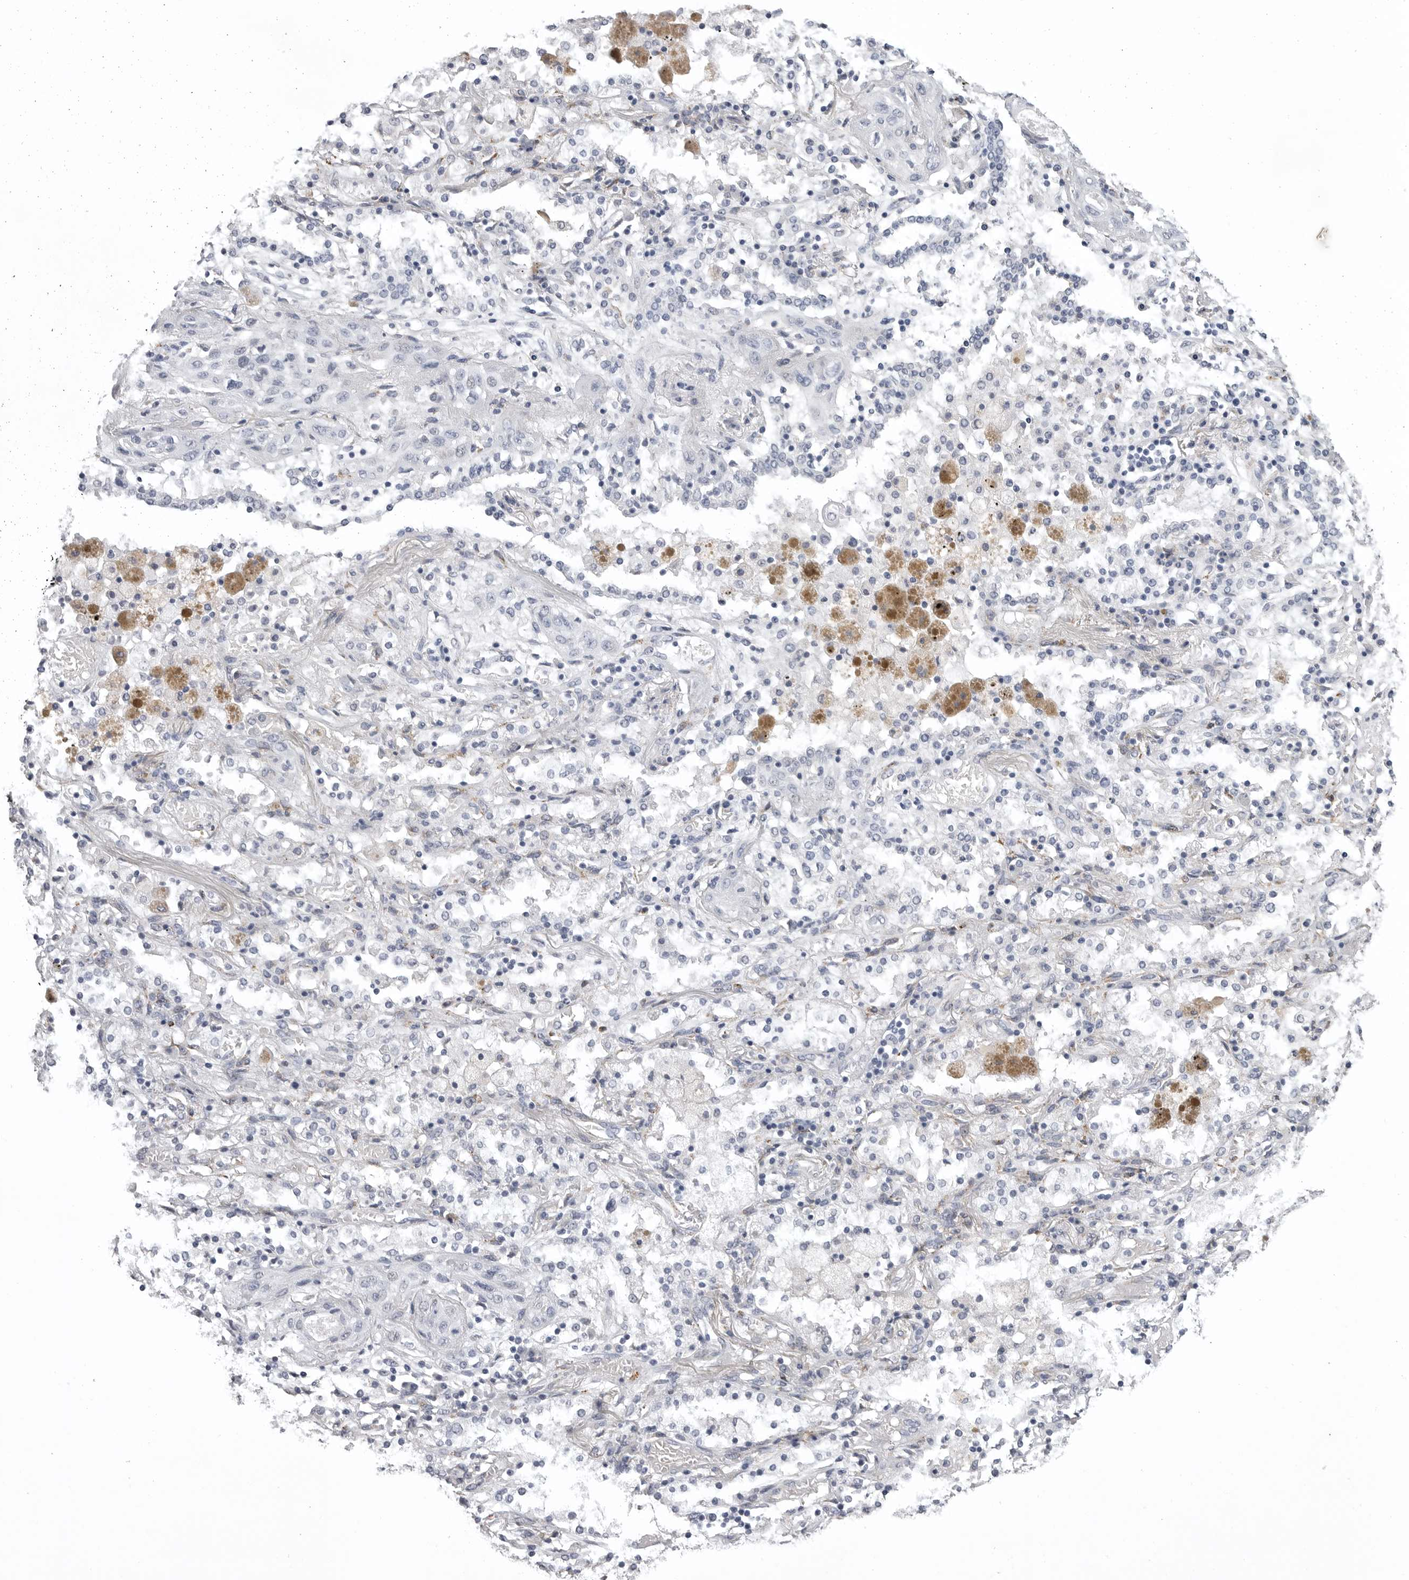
{"staining": {"intensity": "negative", "quantity": "none", "location": "none"}, "tissue": "lung cancer", "cell_type": "Tumor cells", "image_type": "cancer", "snomed": [{"axis": "morphology", "description": "Squamous cell carcinoma, NOS"}, {"axis": "topography", "description": "Lung"}], "caption": "Tumor cells show no significant staining in lung cancer.", "gene": "SERPING1", "patient": {"sex": "female", "age": 47}}